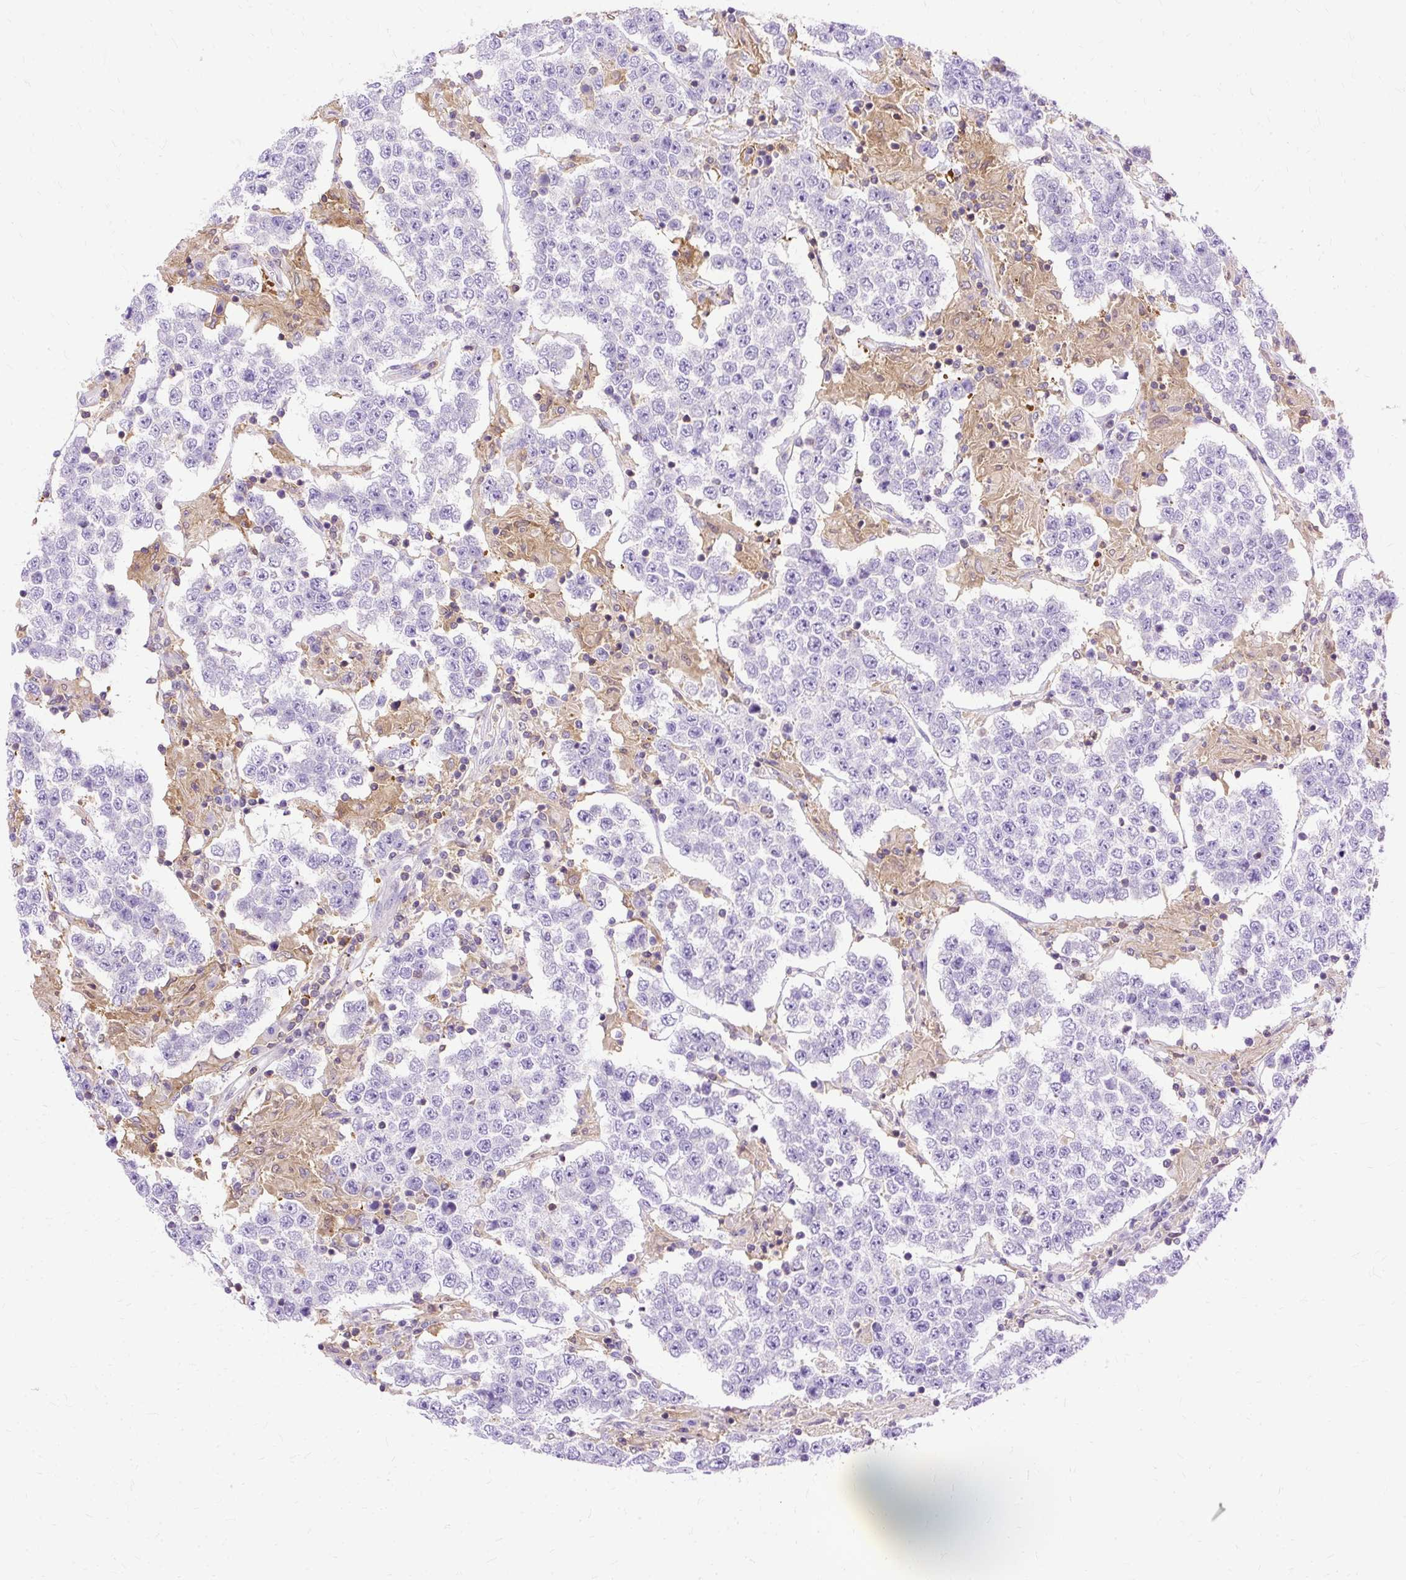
{"staining": {"intensity": "negative", "quantity": "none", "location": "none"}, "tissue": "testis cancer", "cell_type": "Tumor cells", "image_type": "cancer", "snomed": [{"axis": "morphology", "description": "Normal tissue, NOS"}, {"axis": "morphology", "description": "Urothelial carcinoma, High grade"}, {"axis": "morphology", "description": "Seminoma, NOS"}, {"axis": "morphology", "description": "Carcinoma, Embryonal, NOS"}, {"axis": "topography", "description": "Urinary bladder"}, {"axis": "topography", "description": "Testis"}], "caption": "Tumor cells are negative for protein expression in human testis cancer.", "gene": "TWF2", "patient": {"sex": "male", "age": 41}}